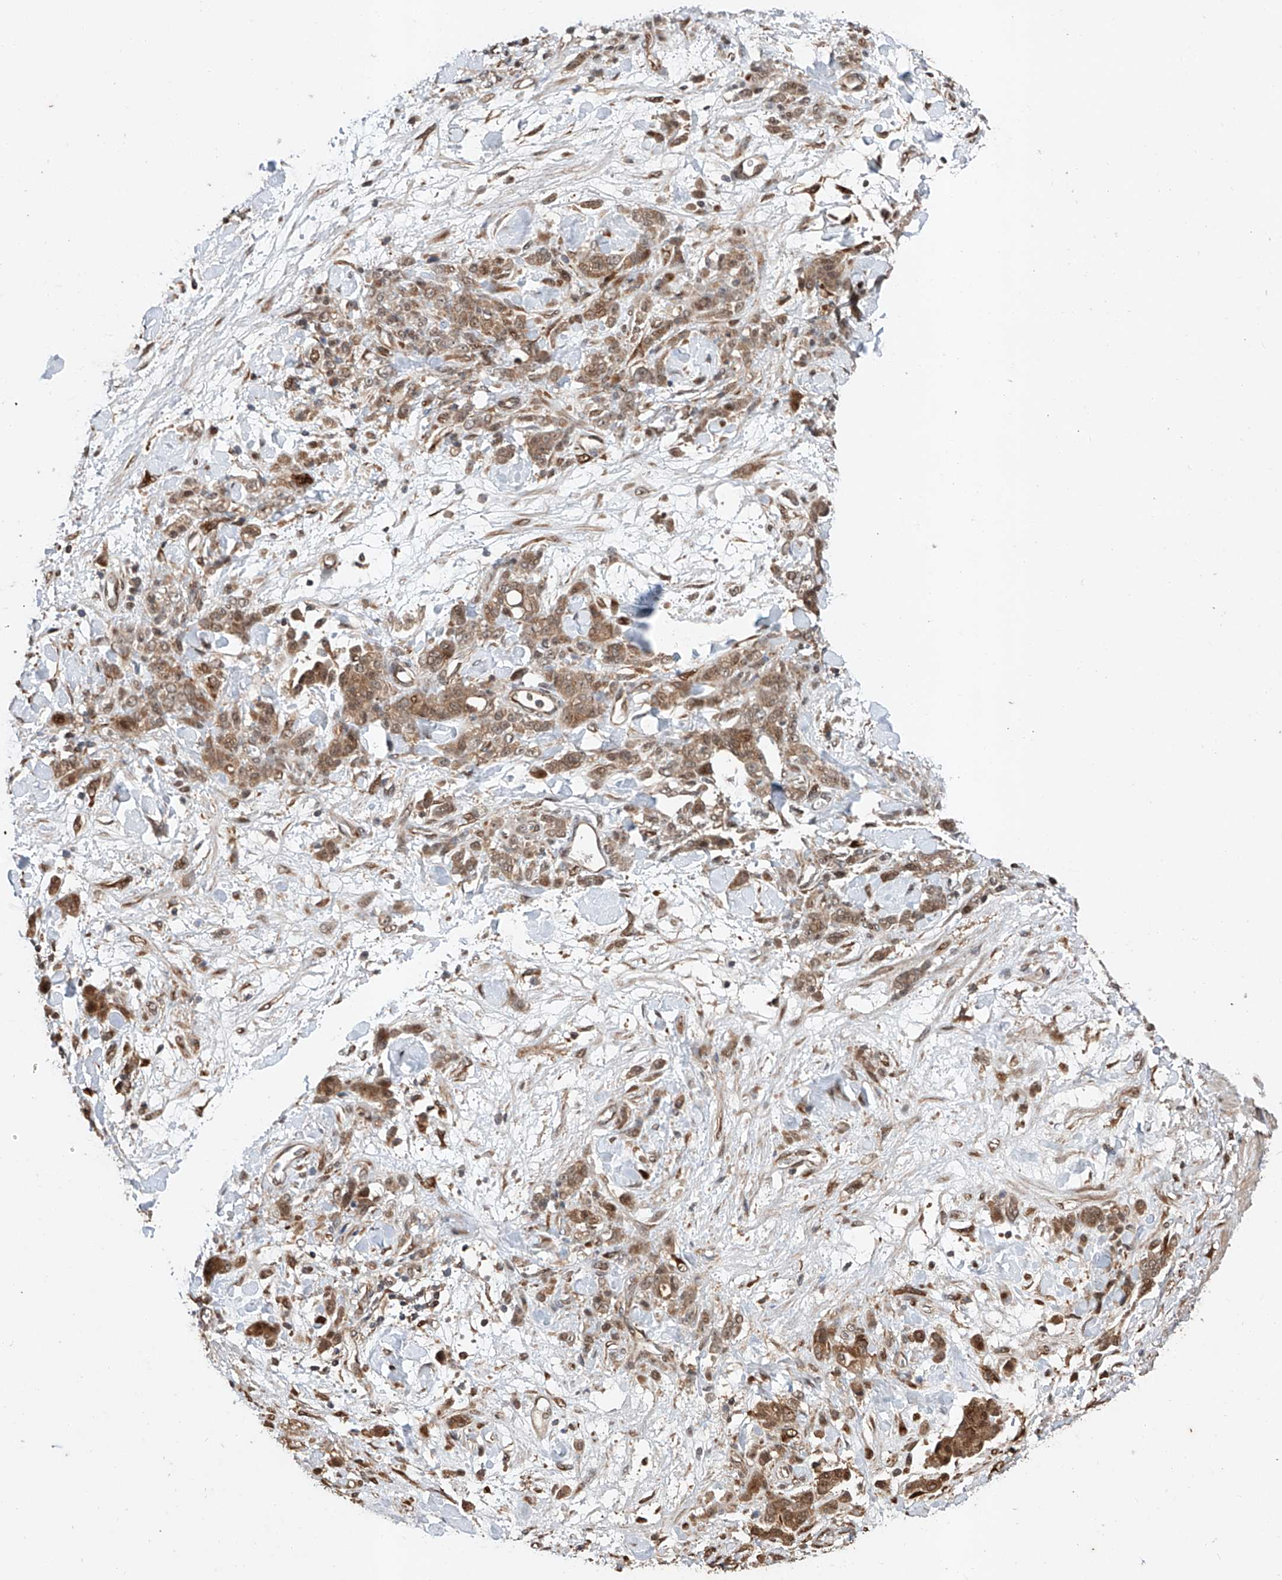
{"staining": {"intensity": "moderate", "quantity": ">75%", "location": "cytoplasmic/membranous"}, "tissue": "stomach cancer", "cell_type": "Tumor cells", "image_type": "cancer", "snomed": [{"axis": "morphology", "description": "Normal tissue, NOS"}, {"axis": "morphology", "description": "Adenocarcinoma, NOS"}, {"axis": "topography", "description": "Stomach"}], "caption": "Tumor cells reveal medium levels of moderate cytoplasmic/membranous staining in about >75% of cells in stomach cancer. (DAB (3,3'-diaminobenzidine) = brown stain, brightfield microscopy at high magnification).", "gene": "ZFP28", "patient": {"sex": "male", "age": 82}}